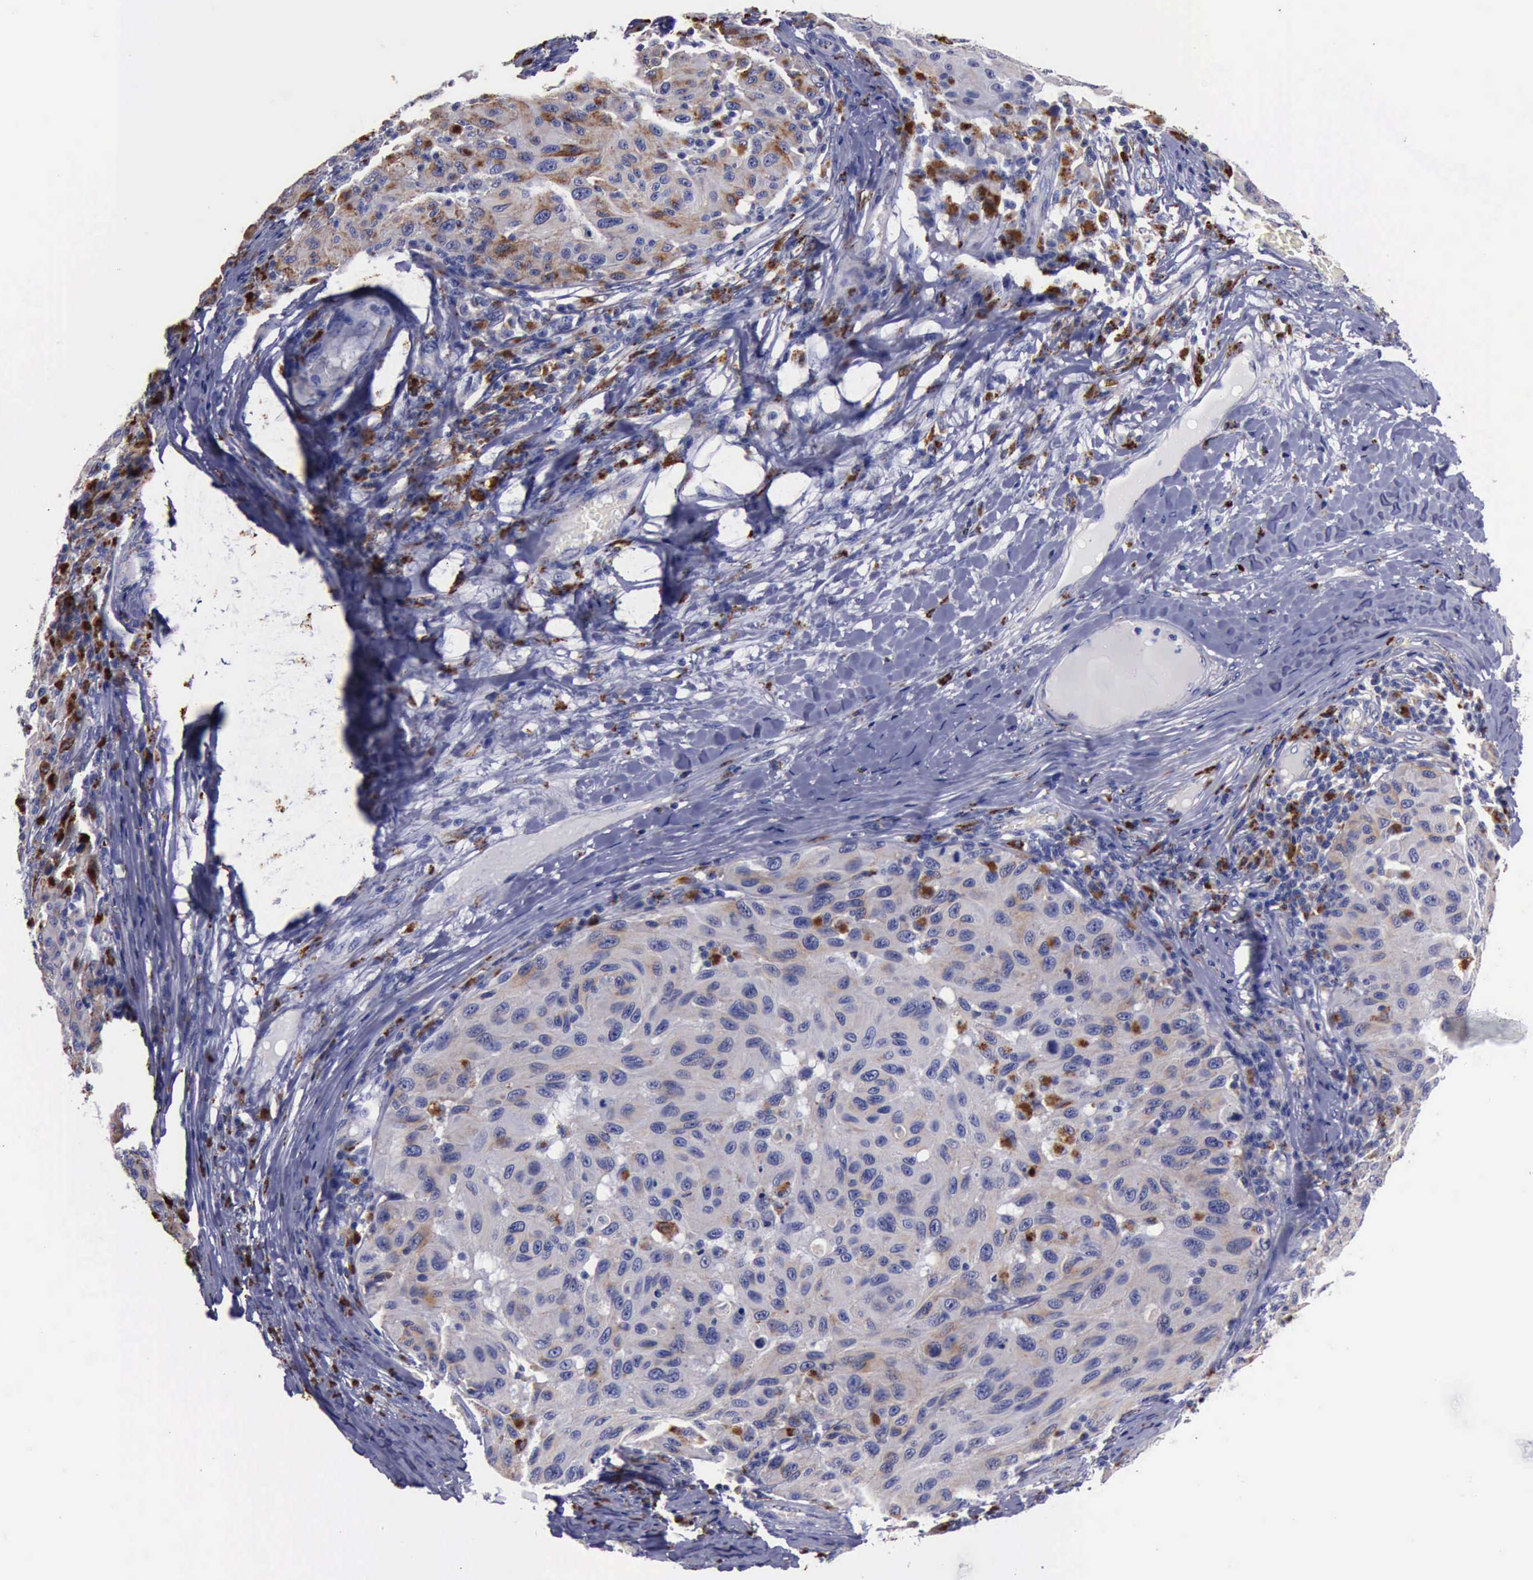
{"staining": {"intensity": "weak", "quantity": ">75%", "location": "cytoplasmic/membranous"}, "tissue": "melanoma", "cell_type": "Tumor cells", "image_type": "cancer", "snomed": [{"axis": "morphology", "description": "Malignant melanoma, NOS"}, {"axis": "topography", "description": "Skin"}], "caption": "Melanoma tissue exhibits weak cytoplasmic/membranous expression in approximately >75% of tumor cells", "gene": "CTSD", "patient": {"sex": "female", "age": 77}}